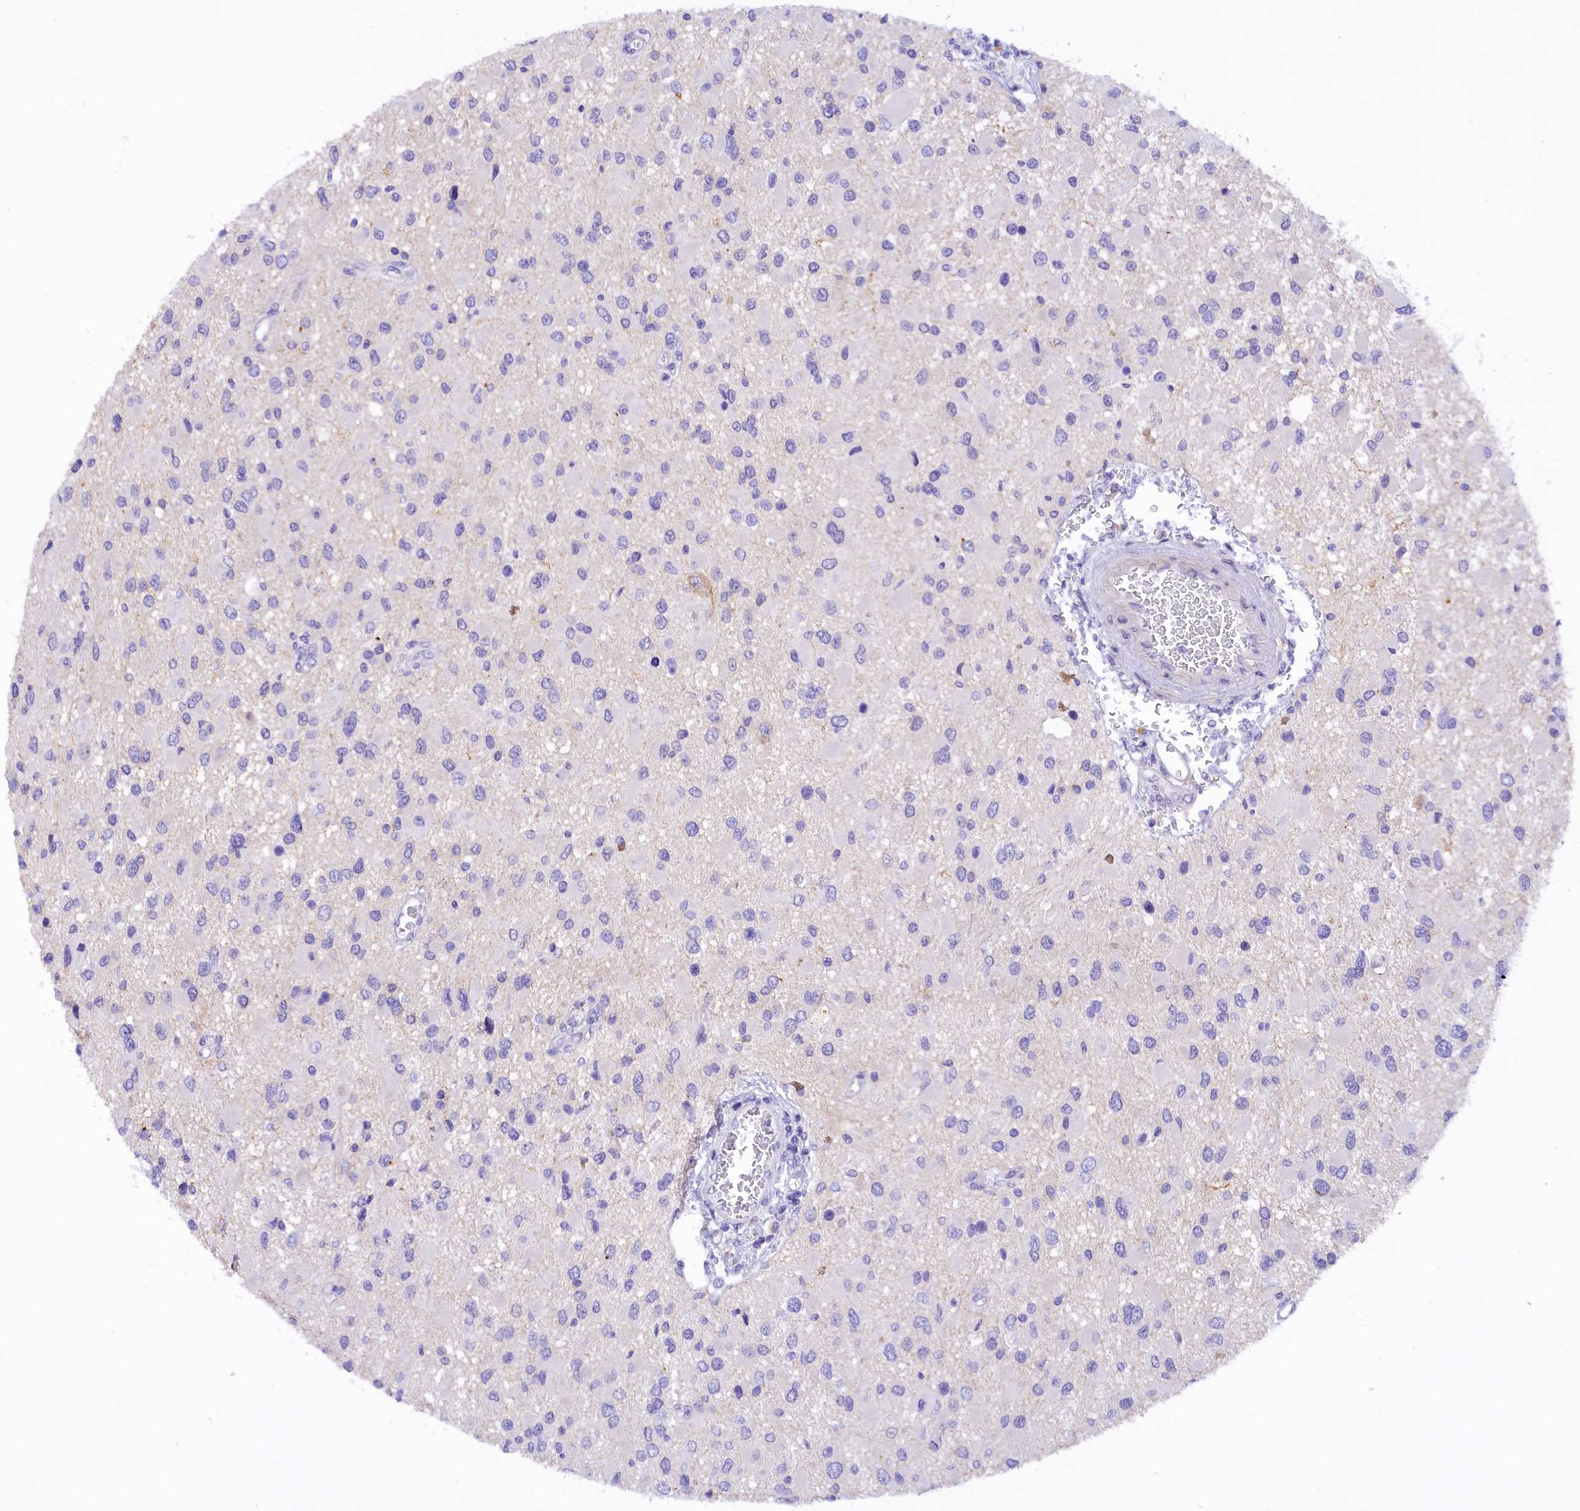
{"staining": {"intensity": "negative", "quantity": "none", "location": "none"}, "tissue": "glioma", "cell_type": "Tumor cells", "image_type": "cancer", "snomed": [{"axis": "morphology", "description": "Glioma, malignant, High grade"}, {"axis": "topography", "description": "Brain"}], "caption": "Immunohistochemical staining of human glioma shows no significant expression in tumor cells.", "gene": "COL6A5", "patient": {"sex": "male", "age": 53}}